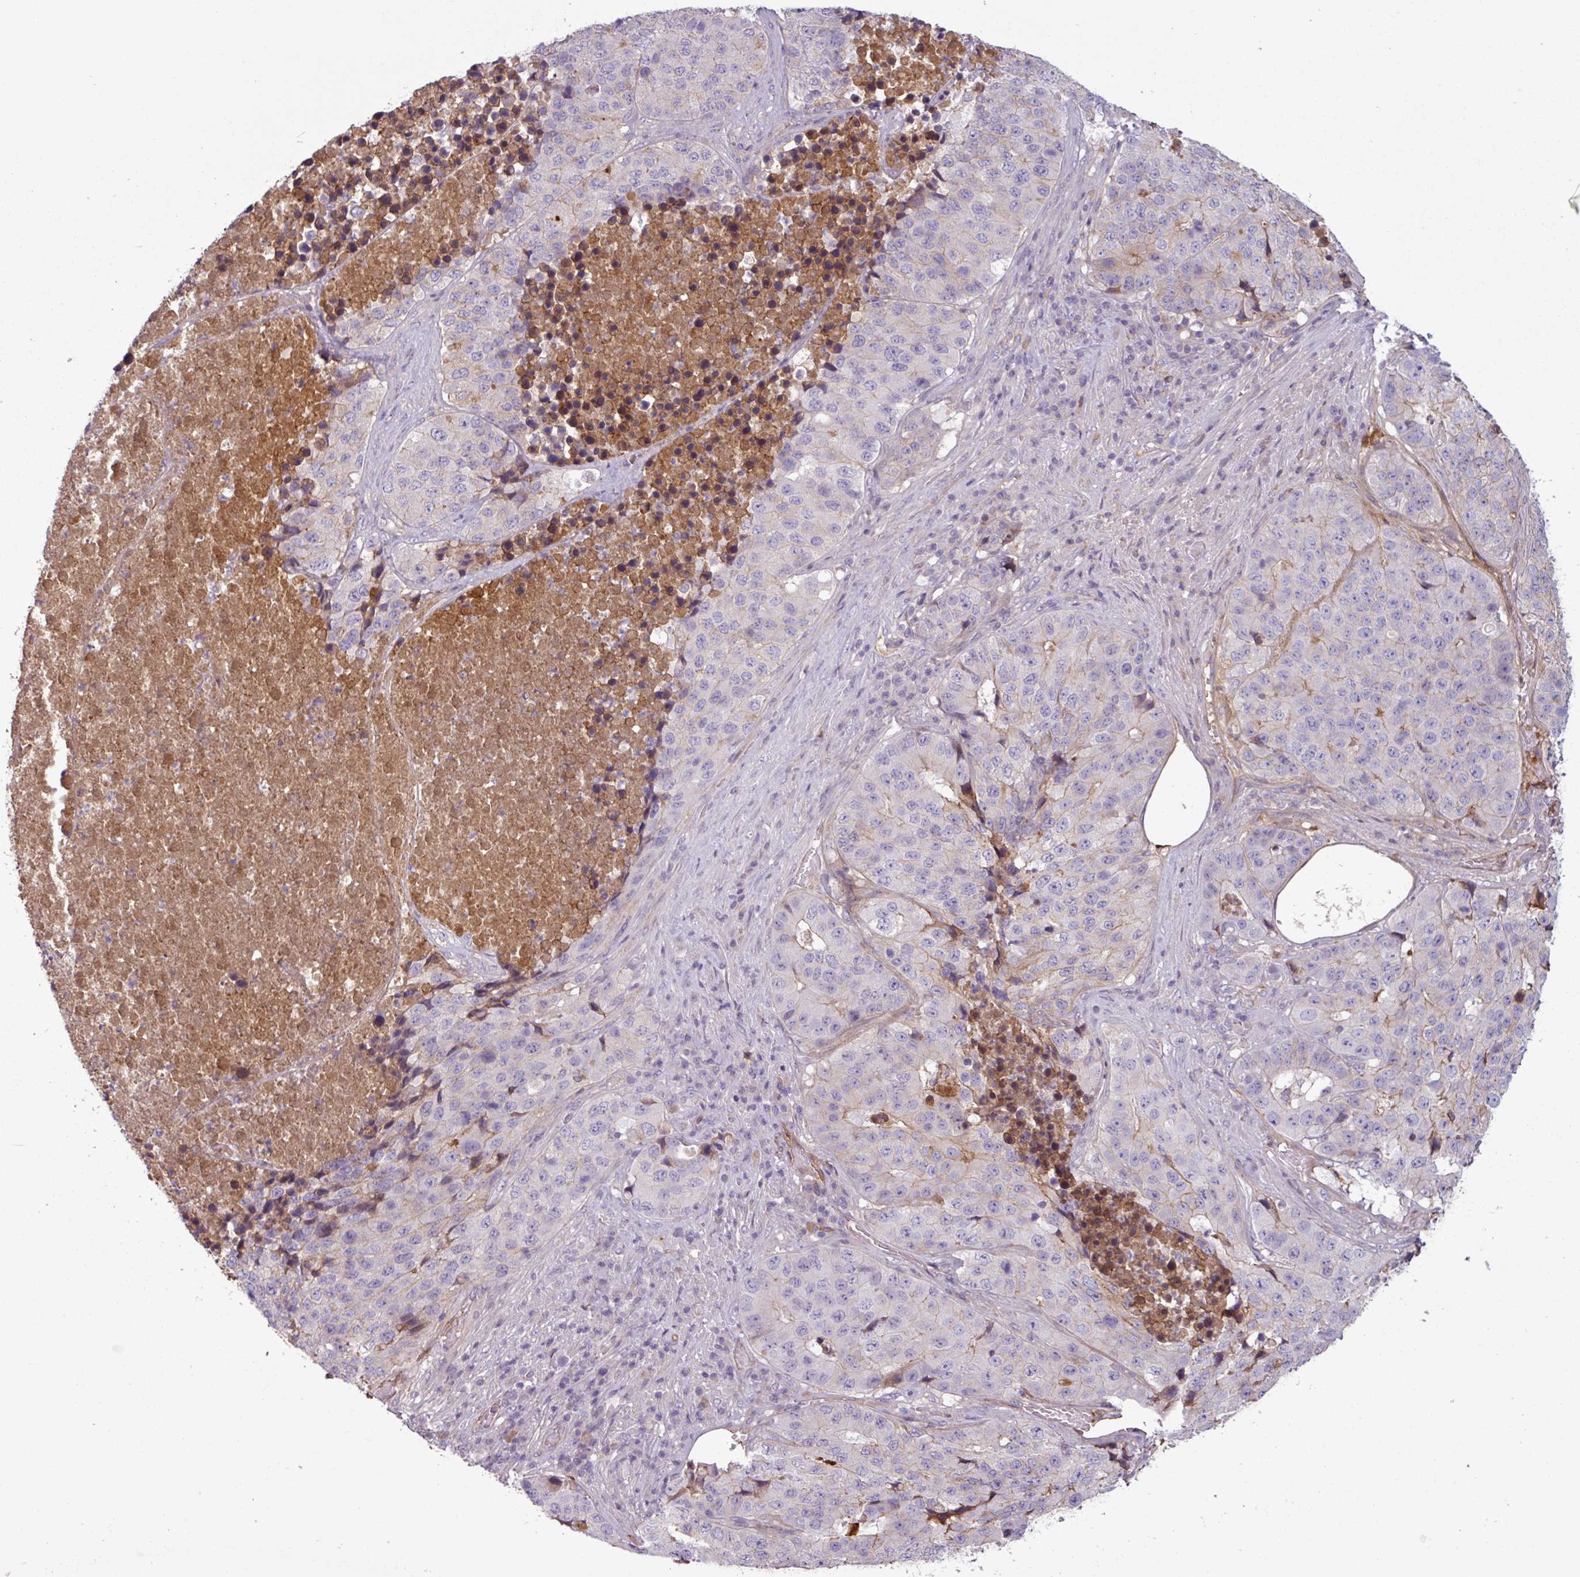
{"staining": {"intensity": "negative", "quantity": "none", "location": "none"}, "tissue": "stomach cancer", "cell_type": "Tumor cells", "image_type": "cancer", "snomed": [{"axis": "morphology", "description": "Adenocarcinoma, NOS"}, {"axis": "topography", "description": "Stomach"}], "caption": "This histopathology image is of stomach cancer (adenocarcinoma) stained with immunohistochemistry (IHC) to label a protein in brown with the nuclei are counter-stained blue. There is no staining in tumor cells.", "gene": "C4B", "patient": {"sex": "male", "age": 71}}